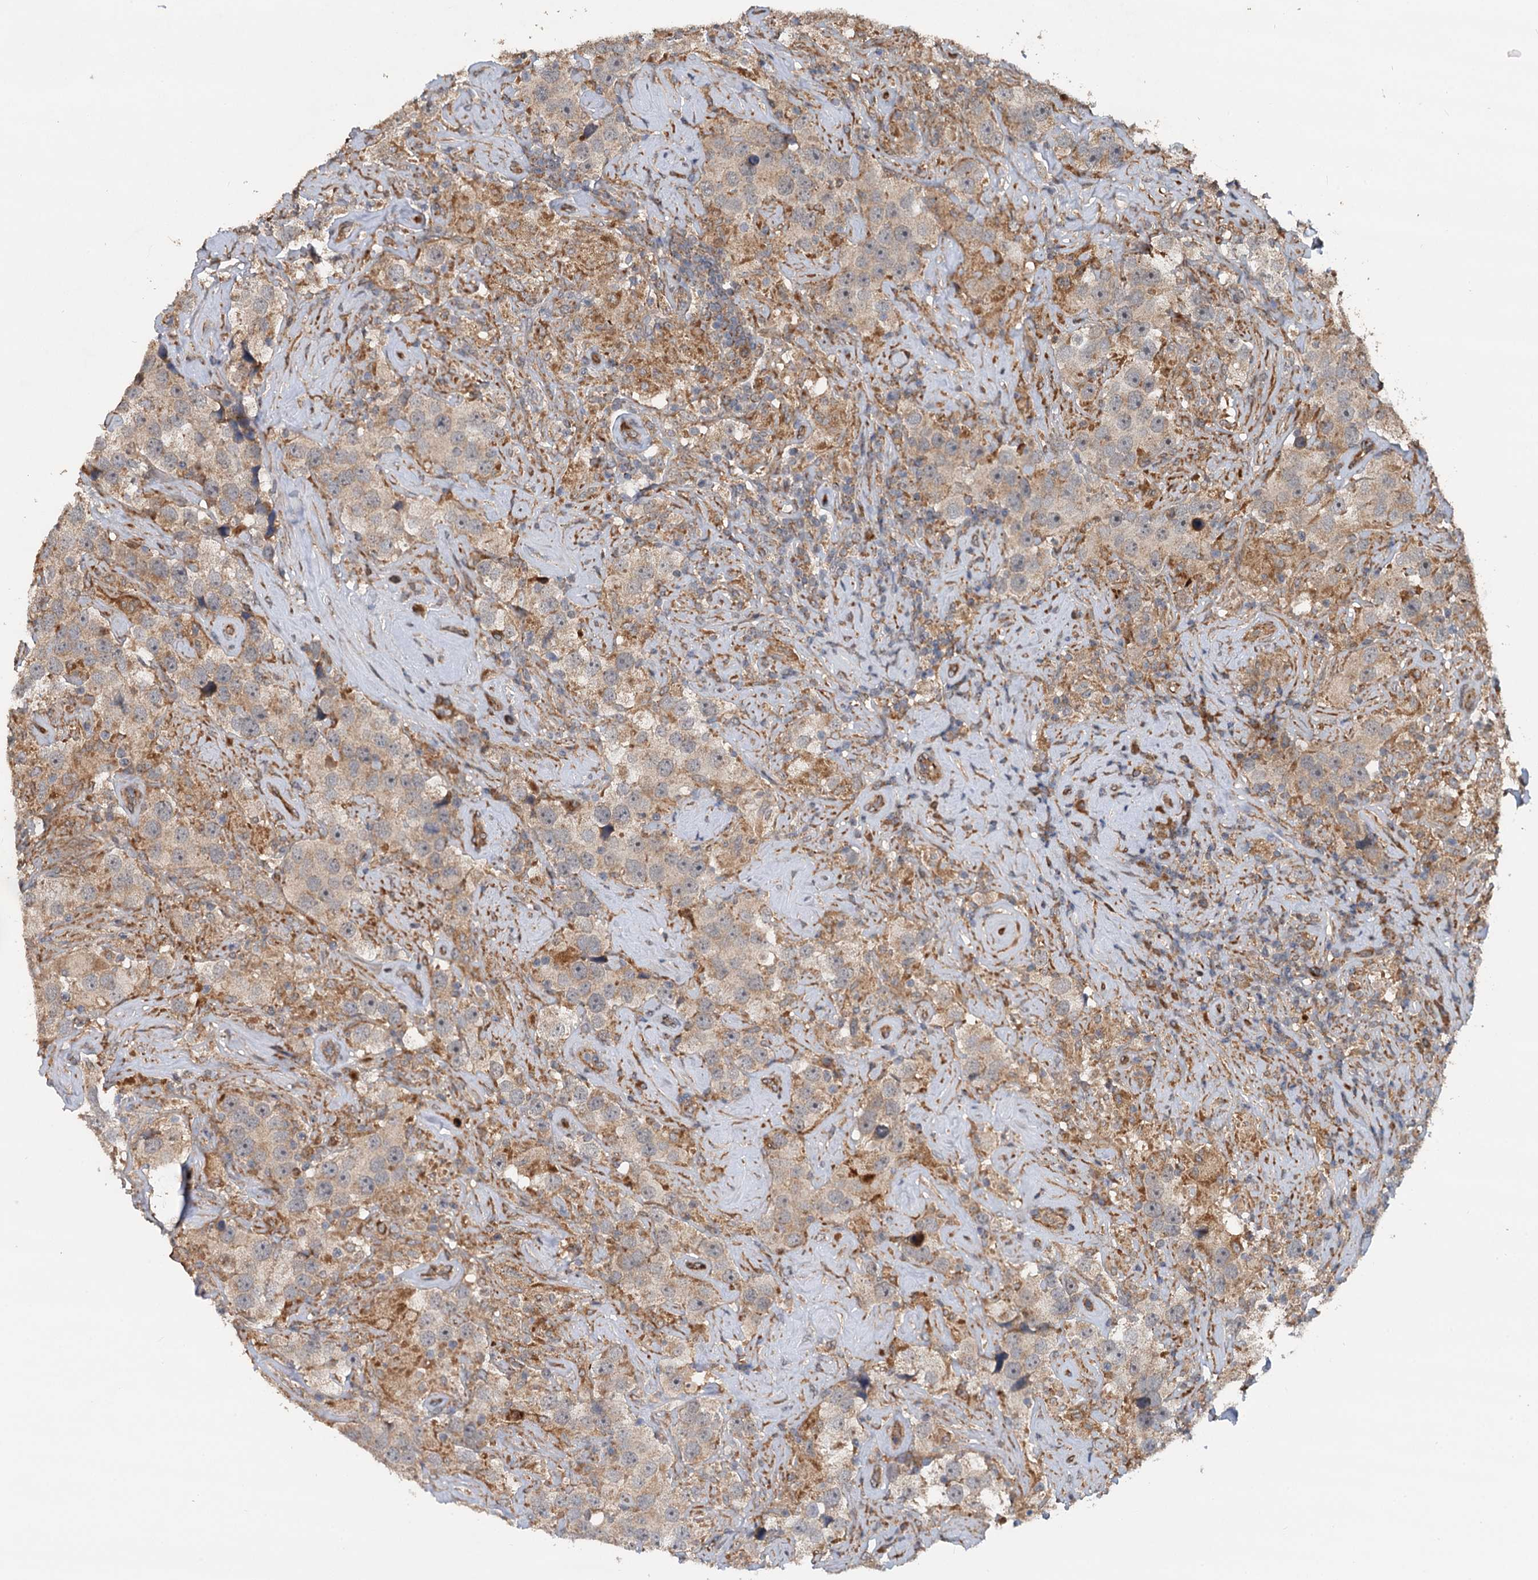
{"staining": {"intensity": "weak", "quantity": ">75%", "location": "cytoplasmic/membranous"}, "tissue": "testis cancer", "cell_type": "Tumor cells", "image_type": "cancer", "snomed": [{"axis": "morphology", "description": "Seminoma, NOS"}, {"axis": "topography", "description": "Testis"}], "caption": "Immunohistochemistry (IHC) micrograph of neoplastic tissue: seminoma (testis) stained using IHC demonstrates low levels of weak protein expression localized specifically in the cytoplasmic/membranous of tumor cells, appearing as a cytoplasmic/membranous brown color.", "gene": "LRRK2", "patient": {"sex": "male", "age": 49}}